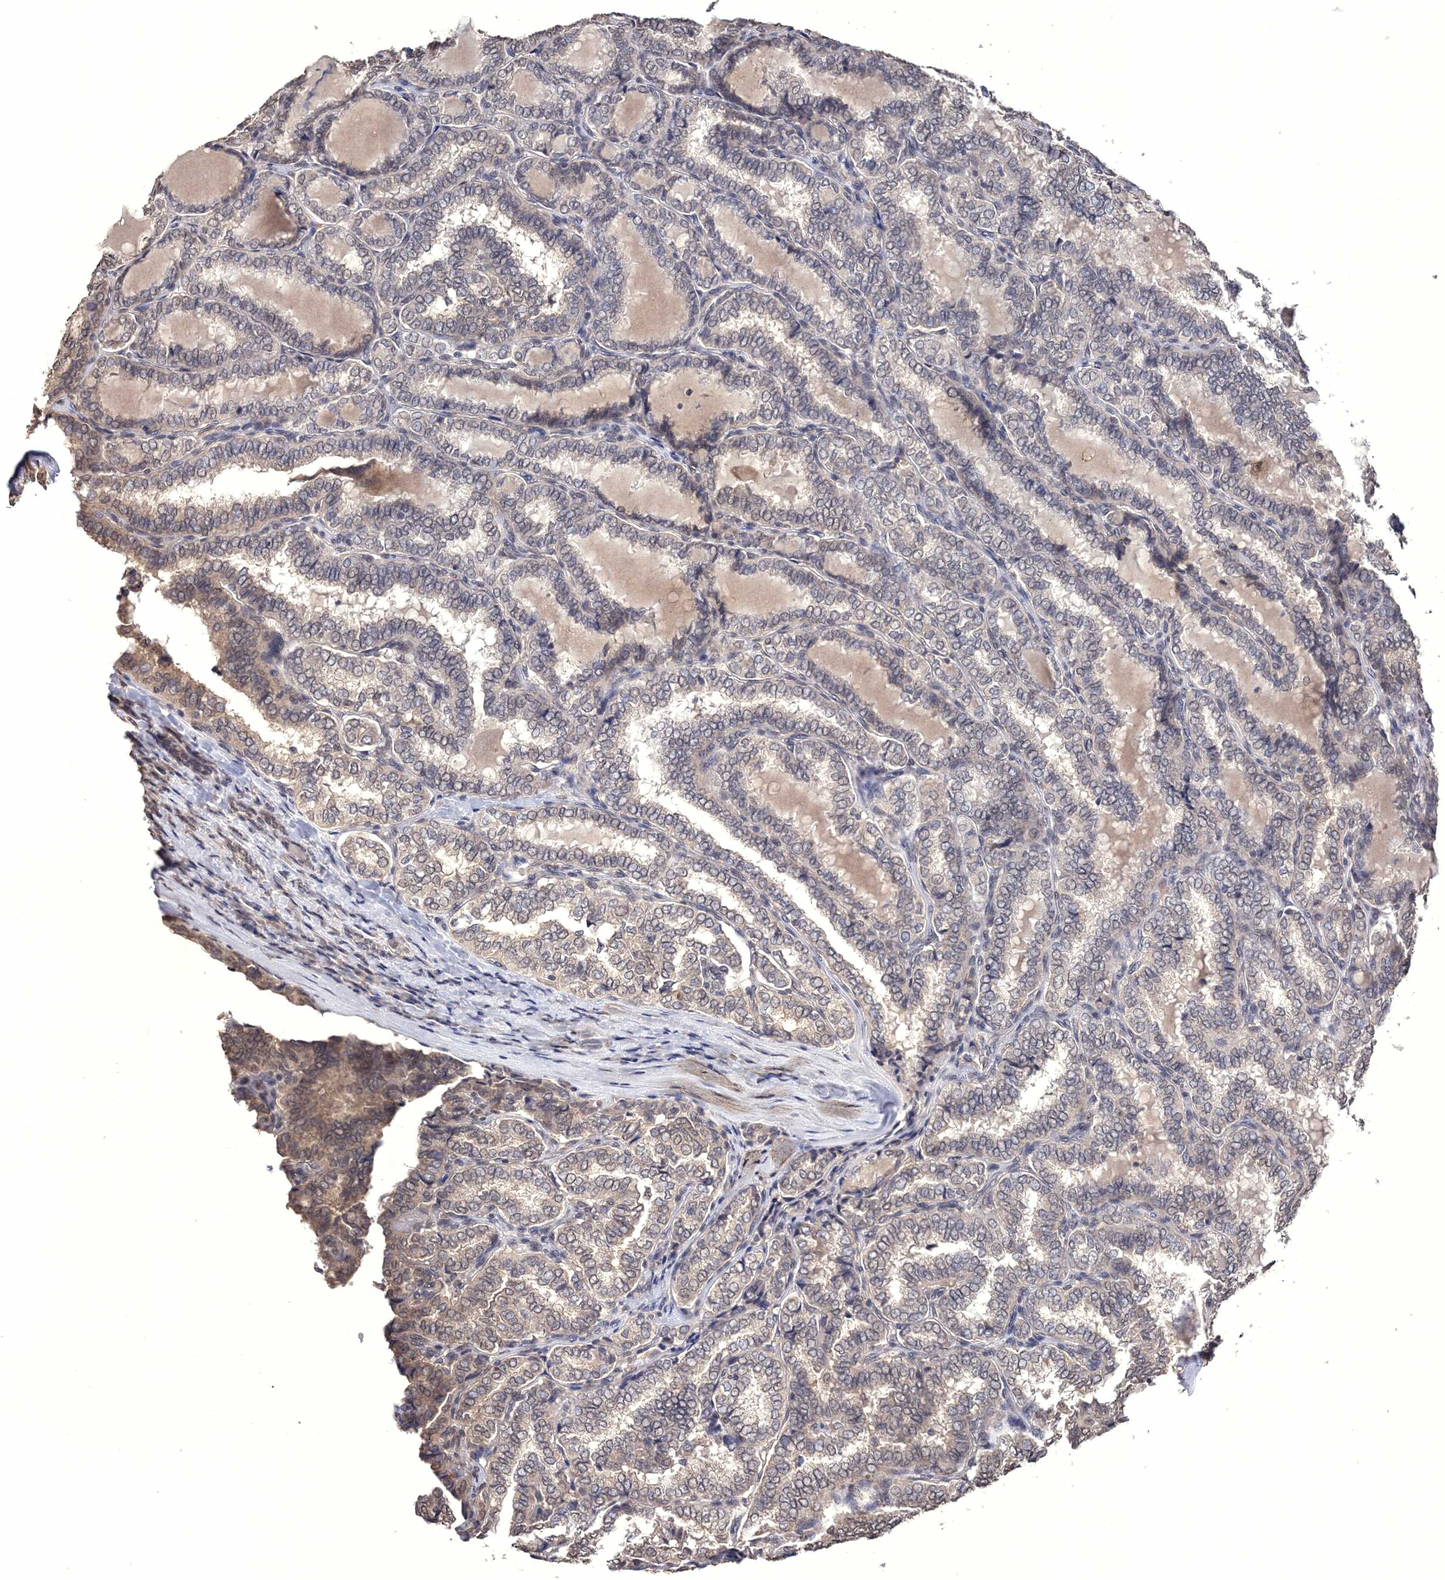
{"staining": {"intensity": "weak", "quantity": "25%-75%", "location": "nuclear"}, "tissue": "thyroid cancer", "cell_type": "Tumor cells", "image_type": "cancer", "snomed": [{"axis": "morphology", "description": "Normal tissue, NOS"}, {"axis": "morphology", "description": "Papillary adenocarcinoma, NOS"}, {"axis": "topography", "description": "Thyroid gland"}], "caption": "Weak nuclear positivity for a protein is seen in about 25%-75% of tumor cells of thyroid papillary adenocarcinoma using immunohistochemistry.", "gene": "GPN1", "patient": {"sex": "female", "age": 30}}